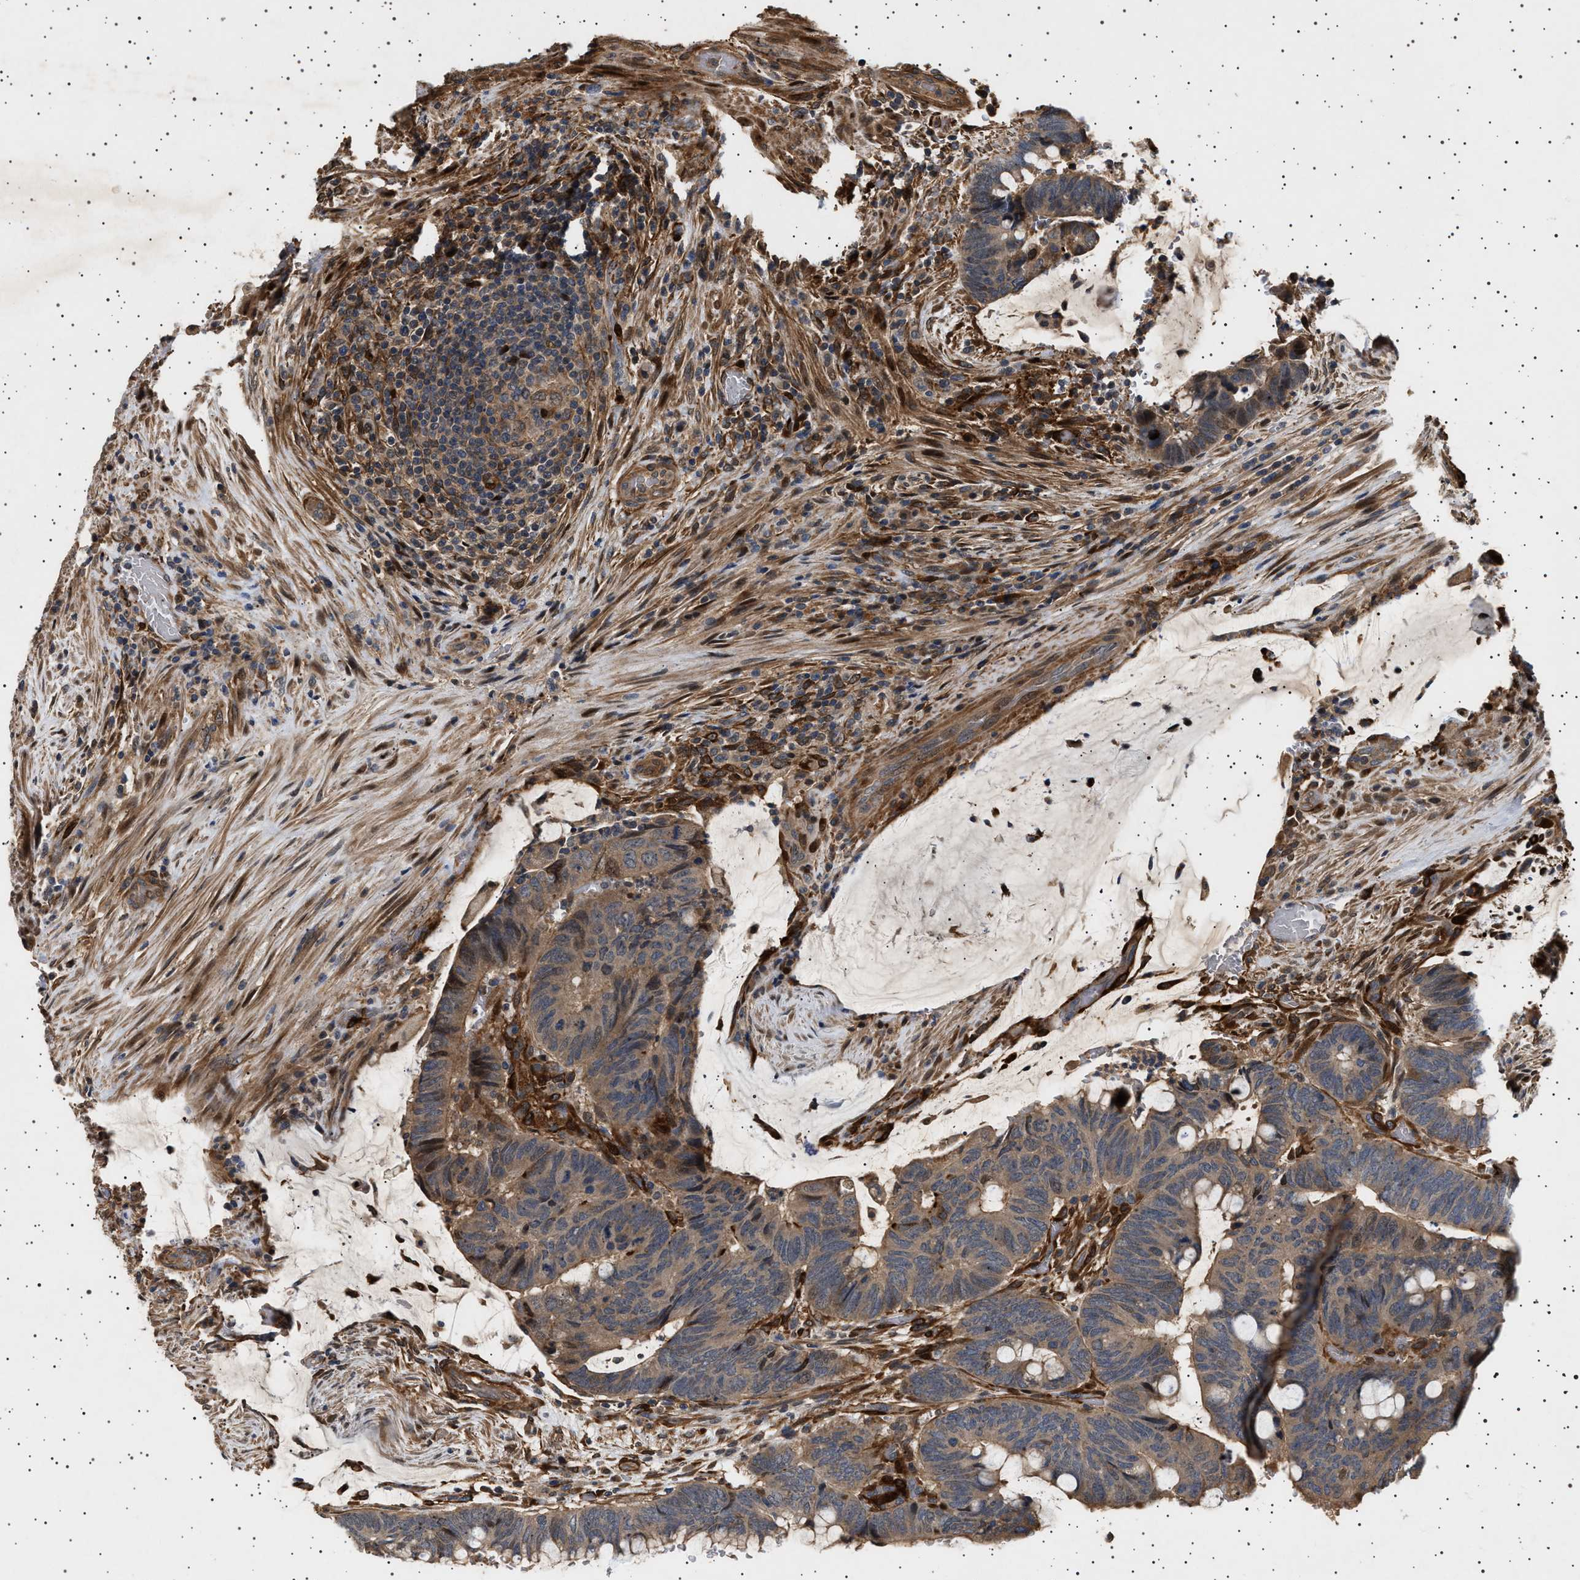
{"staining": {"intensity": "weak", "quantity": ">75%", "location": "cytoplasmic/membranous"}, "tissue": "colorectal cancer", "cell_type": "Tumor cells", "image_type": "cancer", "snomed": [{"axis": "morphology", "description": "Normal tissue, NOS"}, {"axis": "morphology", "description": "Adenocarcinoma, NOS"}, {"axis": "topography", "description": "Rectum"}, {"axis": "topography", "description": "Peripheral nerve tissue"}], "caption": "Immunohistochemistry photomicrograph of human colorectal adenocarcinoma stained for a protein (brown), which displays low levels of weak cytoplasmic/membranous positivity in about >75% of tumor cells.", "gene": "GUCY1B1", "patient": {"sex": "male", "age": 92}}